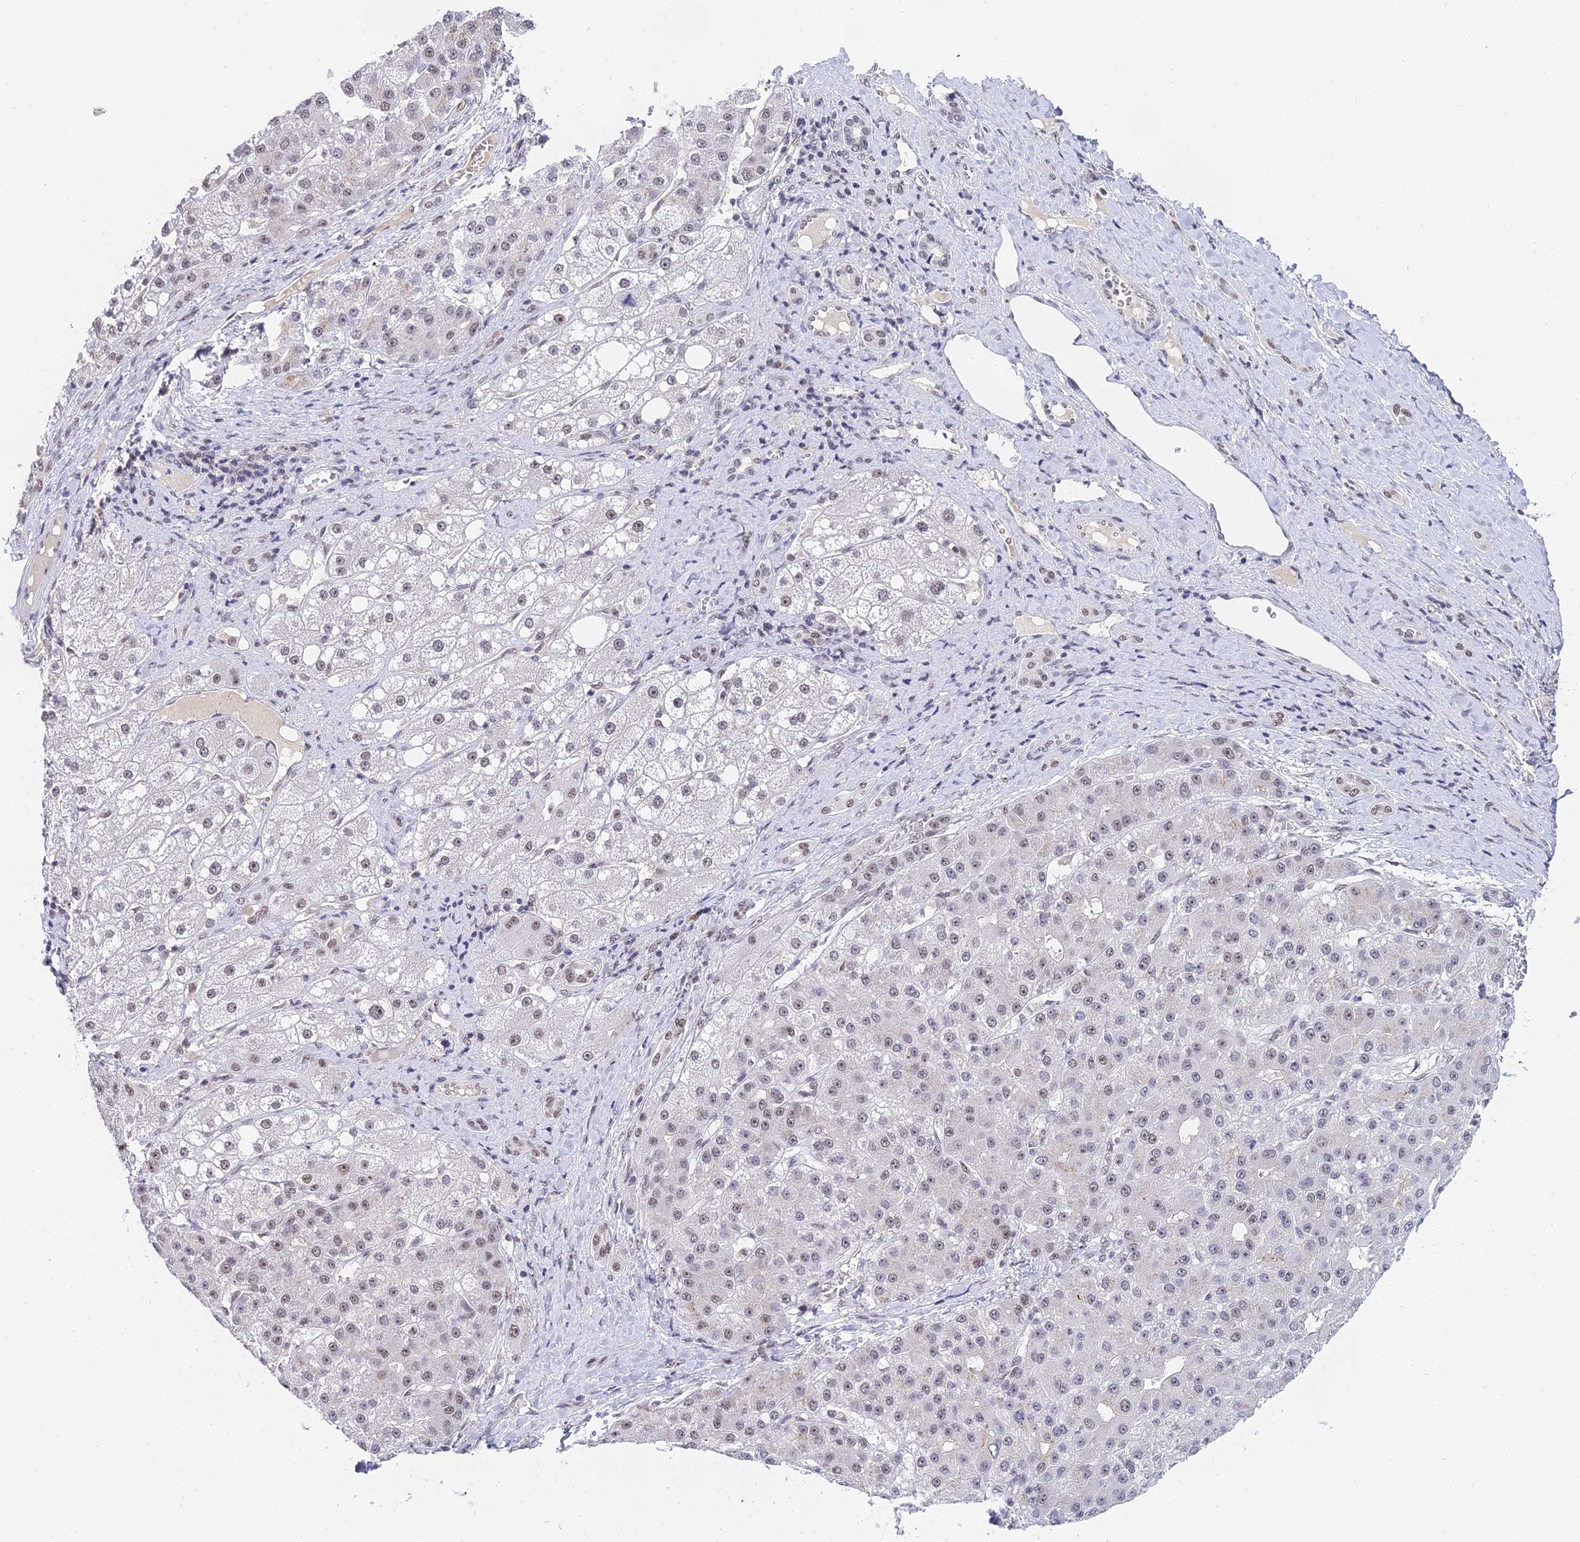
{"staining": {"intensity": "weak", "quantity": "25%-75%", "location": "nuclear"}, "tissue": "liver cancer", "cell_type": "Tumor cells", "image_type": "cancer", "snomed": [{"axis": "morphology", "description": "Carcinoma, Hepatocellular, NOS"}, {"axis": "topography", "description": "Liver"}], "caption": "Protein staining of liver cancer tissue shows weak nuclear positivity in about 25%-75% of tumor cells.", "gene": "EXOSC3", "patient": {"sex": "male", "age": 67}}